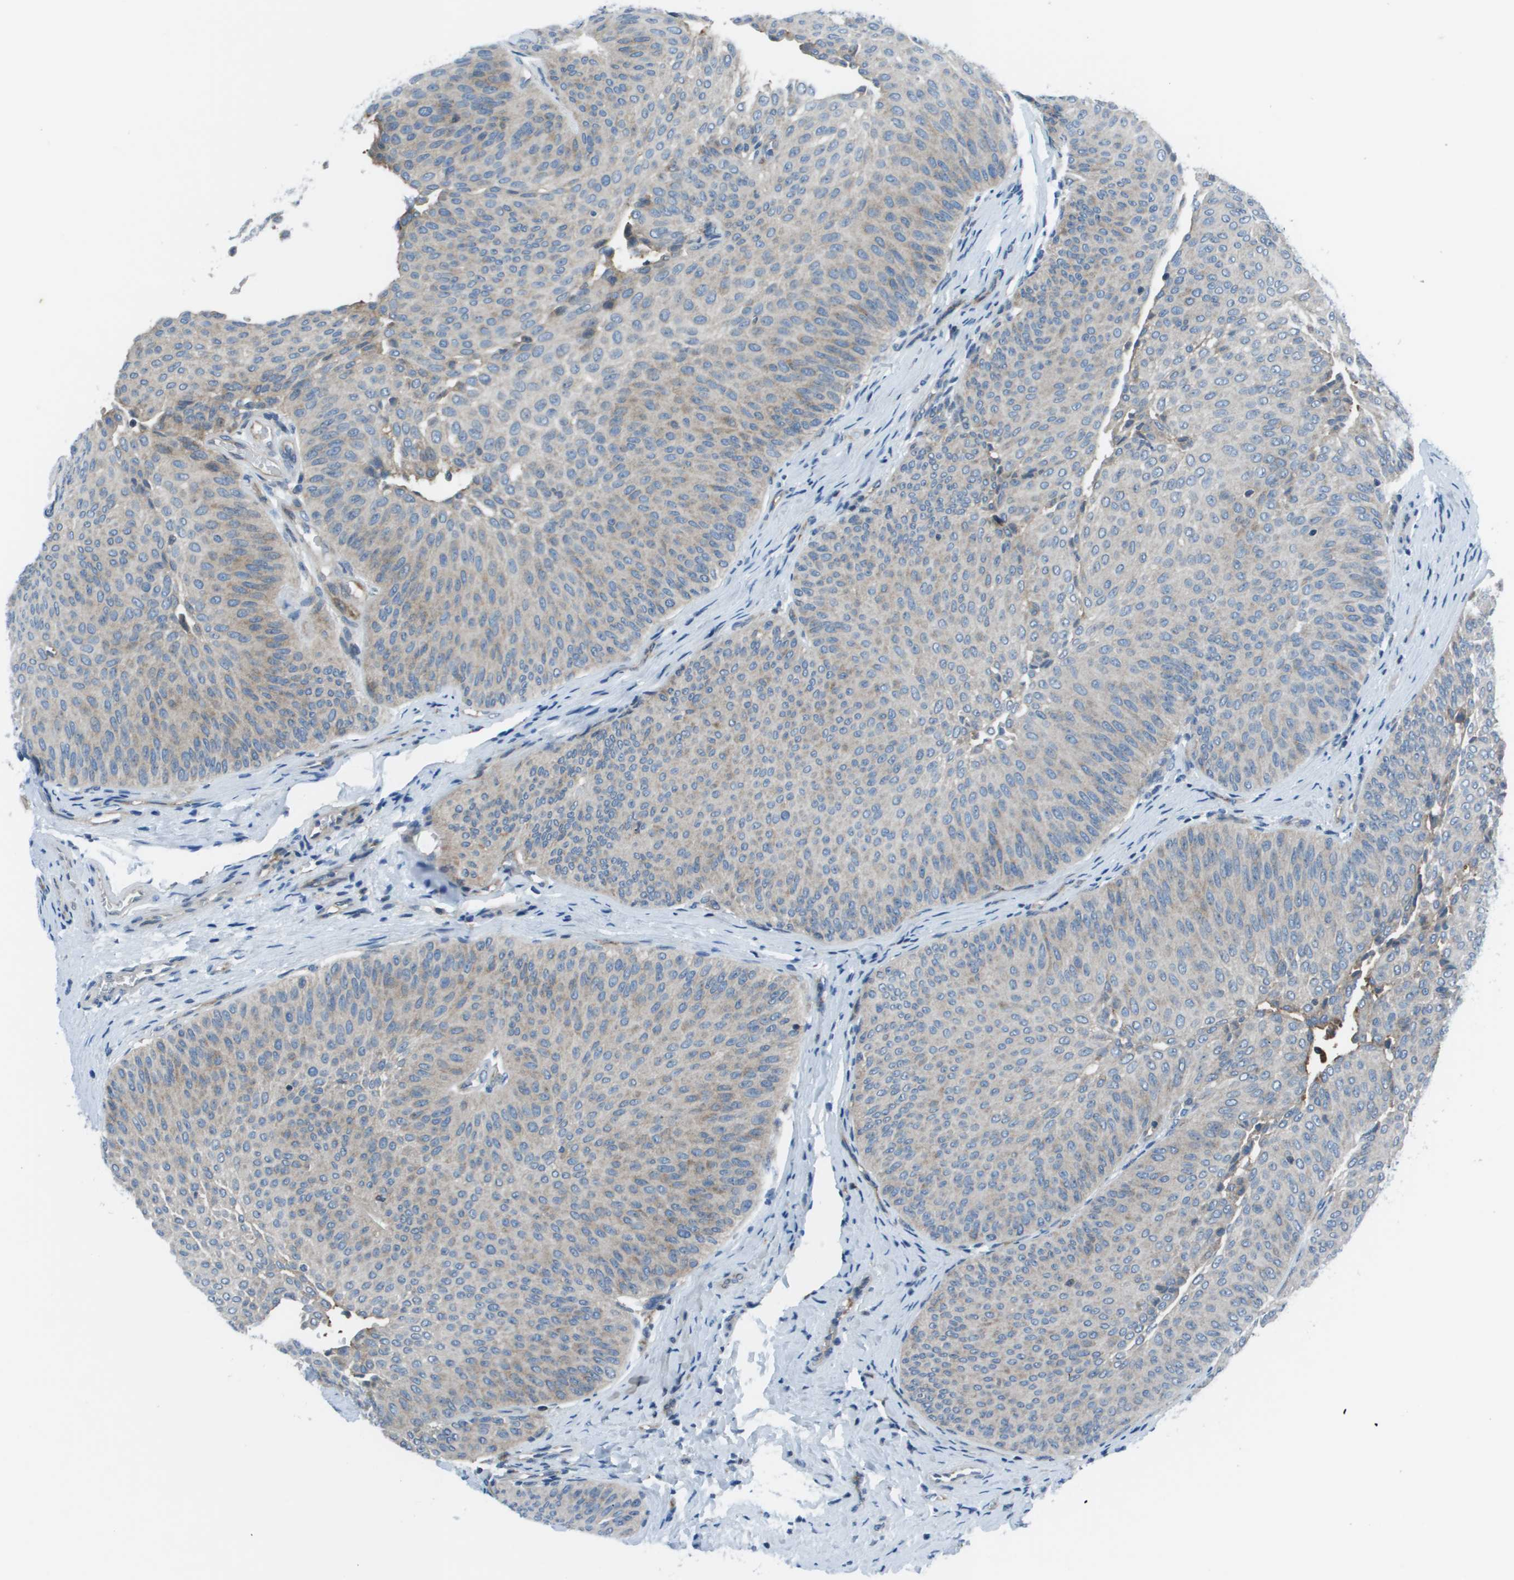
{"staining": {"intensity": "weak", "quantity": "<25%", "location": "cytoplasmic/membranous"}, "tissue": "urothelial cancer", "cell_type": "Tumor cells", "image_type": "cancer", "snomed": [{"axis": "morphology", "description": "Urothelial carcinoma, Low grade"}, {"axis": "topography", "description": "Urinary bladder"}], "caption": "Protein analysis of urothelial cancer displays no significant expression in tumor cells.", "gene": "STIP1", "patient": {"sex": "female", "age": 60}}